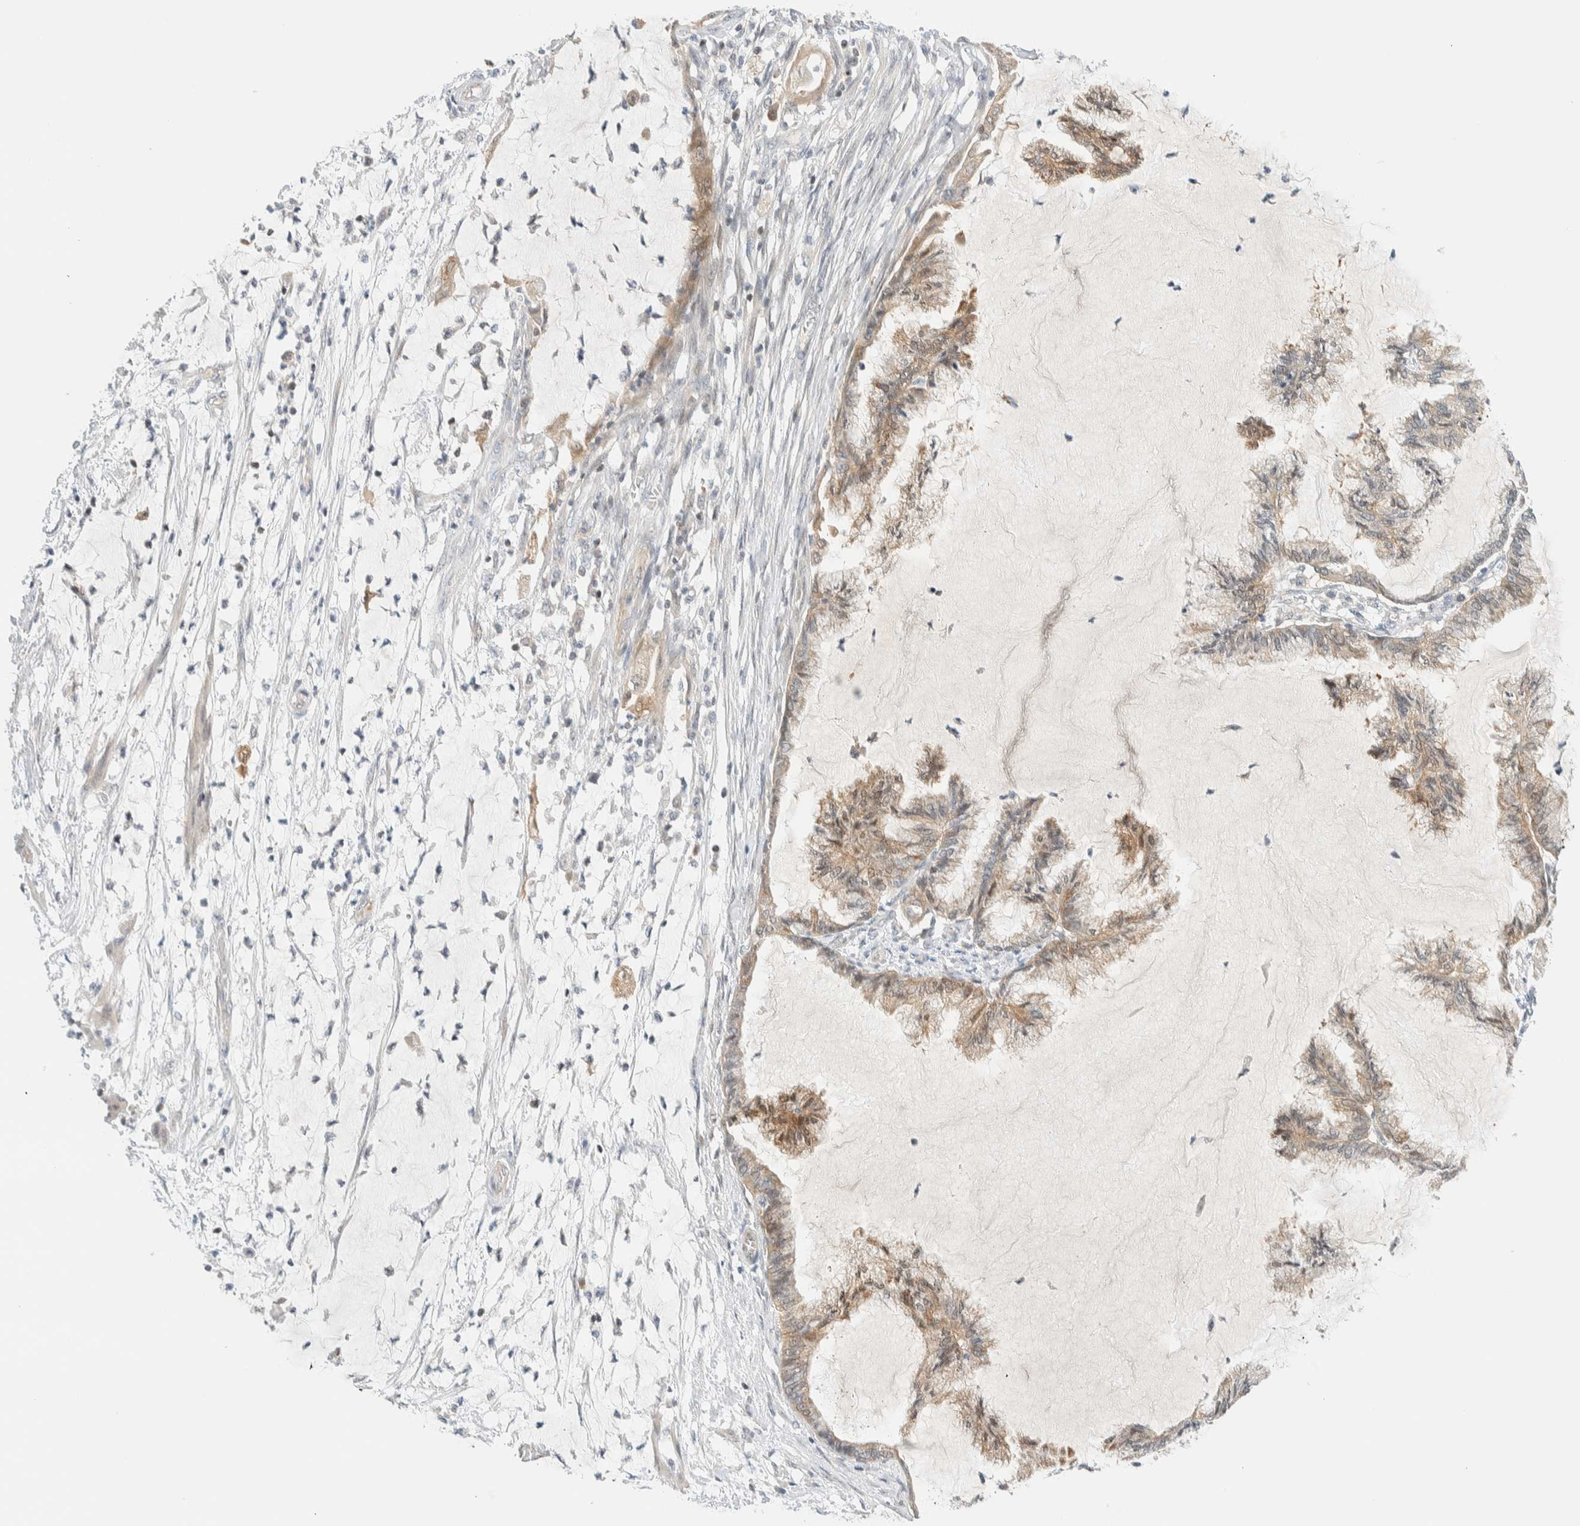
{"staining": {"intensity": "weak", "quantity": ">75%", "location": "cytoplasmic/membranous"}, "tissue": "endometrial cancer", "cell_type": "Tumor cells", "image_type": "cancer", "snomed": [{"axis": "morphology", "description": "Adenocarcinoma, NOS"}, {"axis": "topography", "description": "Endometrium"}], "caption": "Tumor cells show weak cytoplasmic/membranous expression in about >75% of cells in adenocarcinoma (endometrial).", "gene": "PCYT2", "patient": {"sex": "female", "age": 86}}